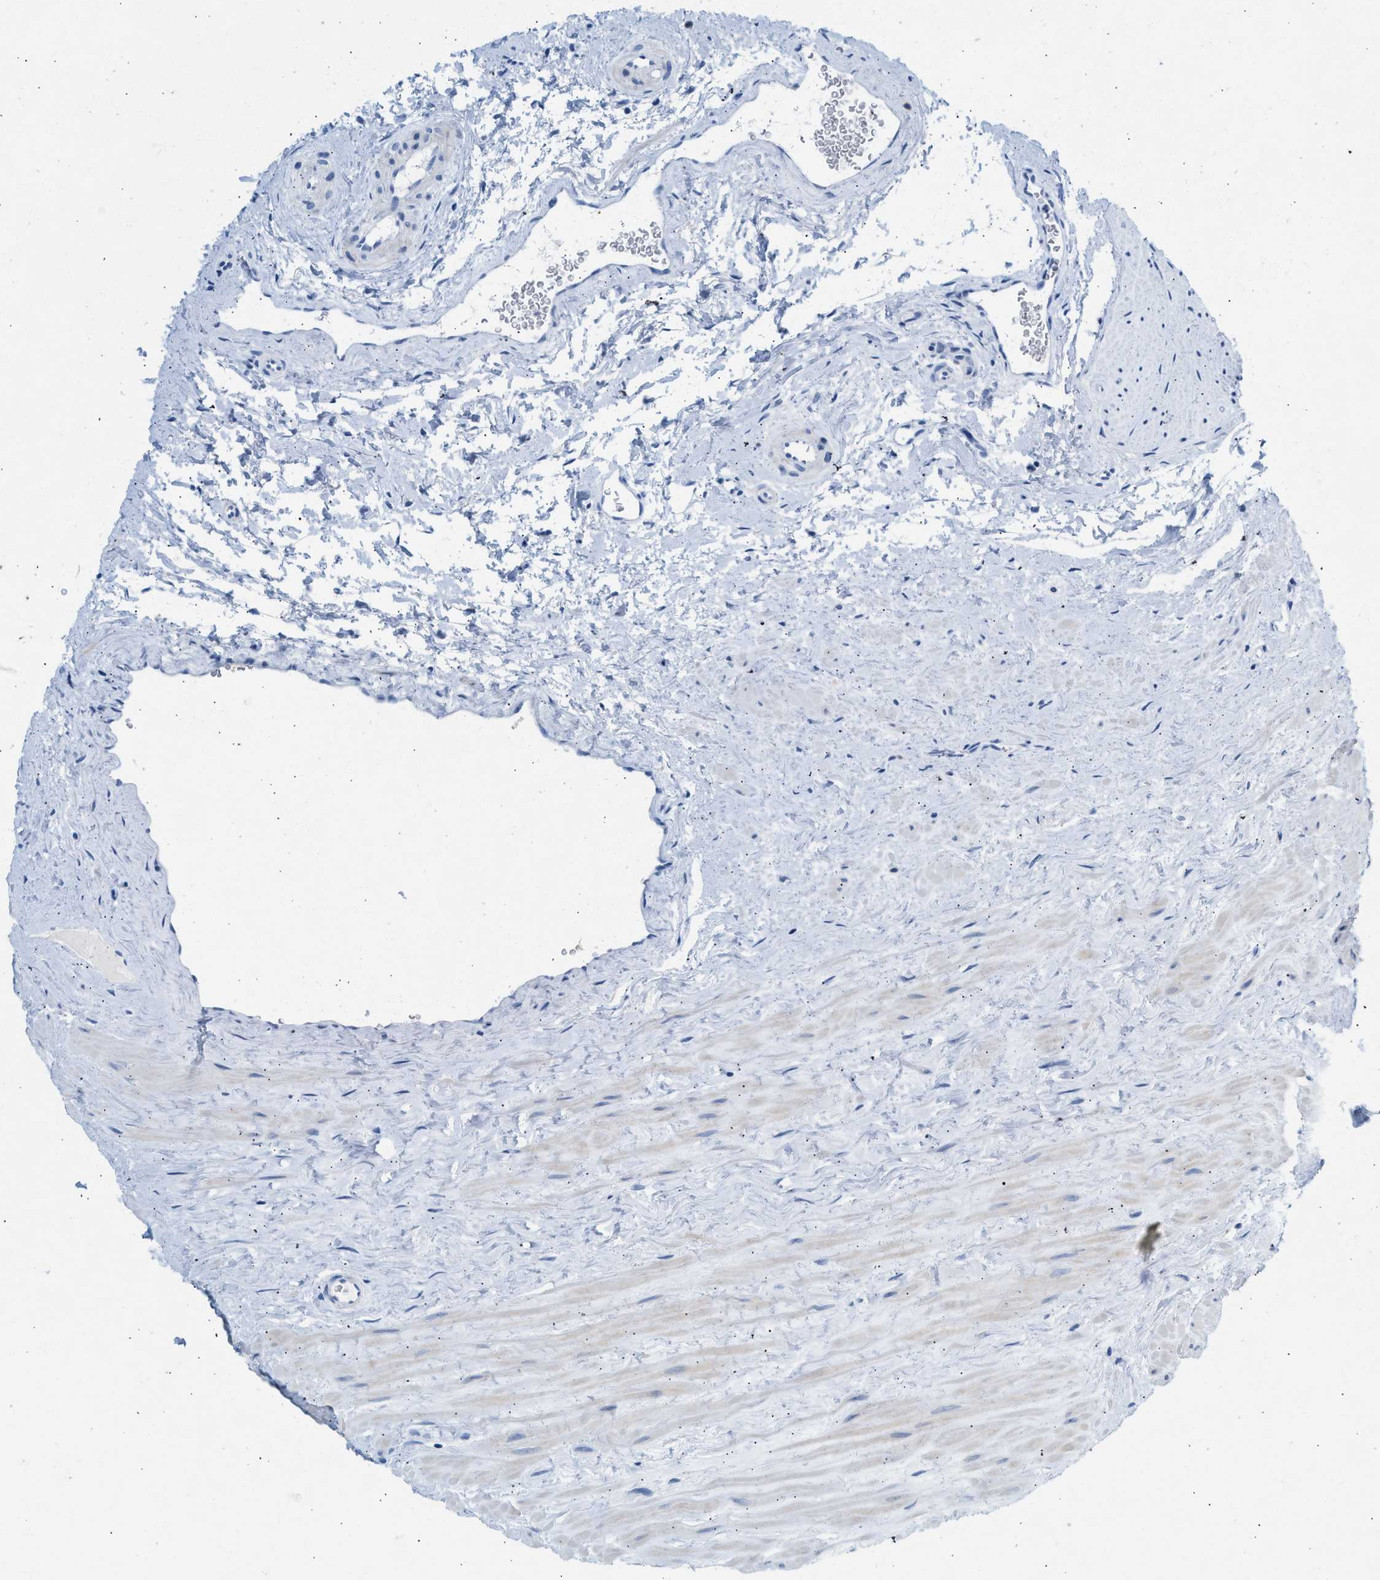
{"staining": {"intensity": "negative", "quantity": "none", "location": "none"}, "tissue": "prostate", "cell_type": "Glandular cells", "image_type": "normal", "snomed": [{"axis": "morphology", "description": "Normal tissue, NOS"}, {"axis": "morphology", "description": "Urothelial carcinoma, Low grade"}, {"axis": "topography", "description": "Urinary bladder"}, {"axis": "topography", "description": "Prostate"}], "caption": "An image of prostate stained for a protein shows no brown staining in glandular cells. (DAB (3,3'-diaminobenzidine) immunohistochemistry with hematoxylin counter stain).", "gene": "HHATL", "patient": {"sex": "male", "age": 60}}